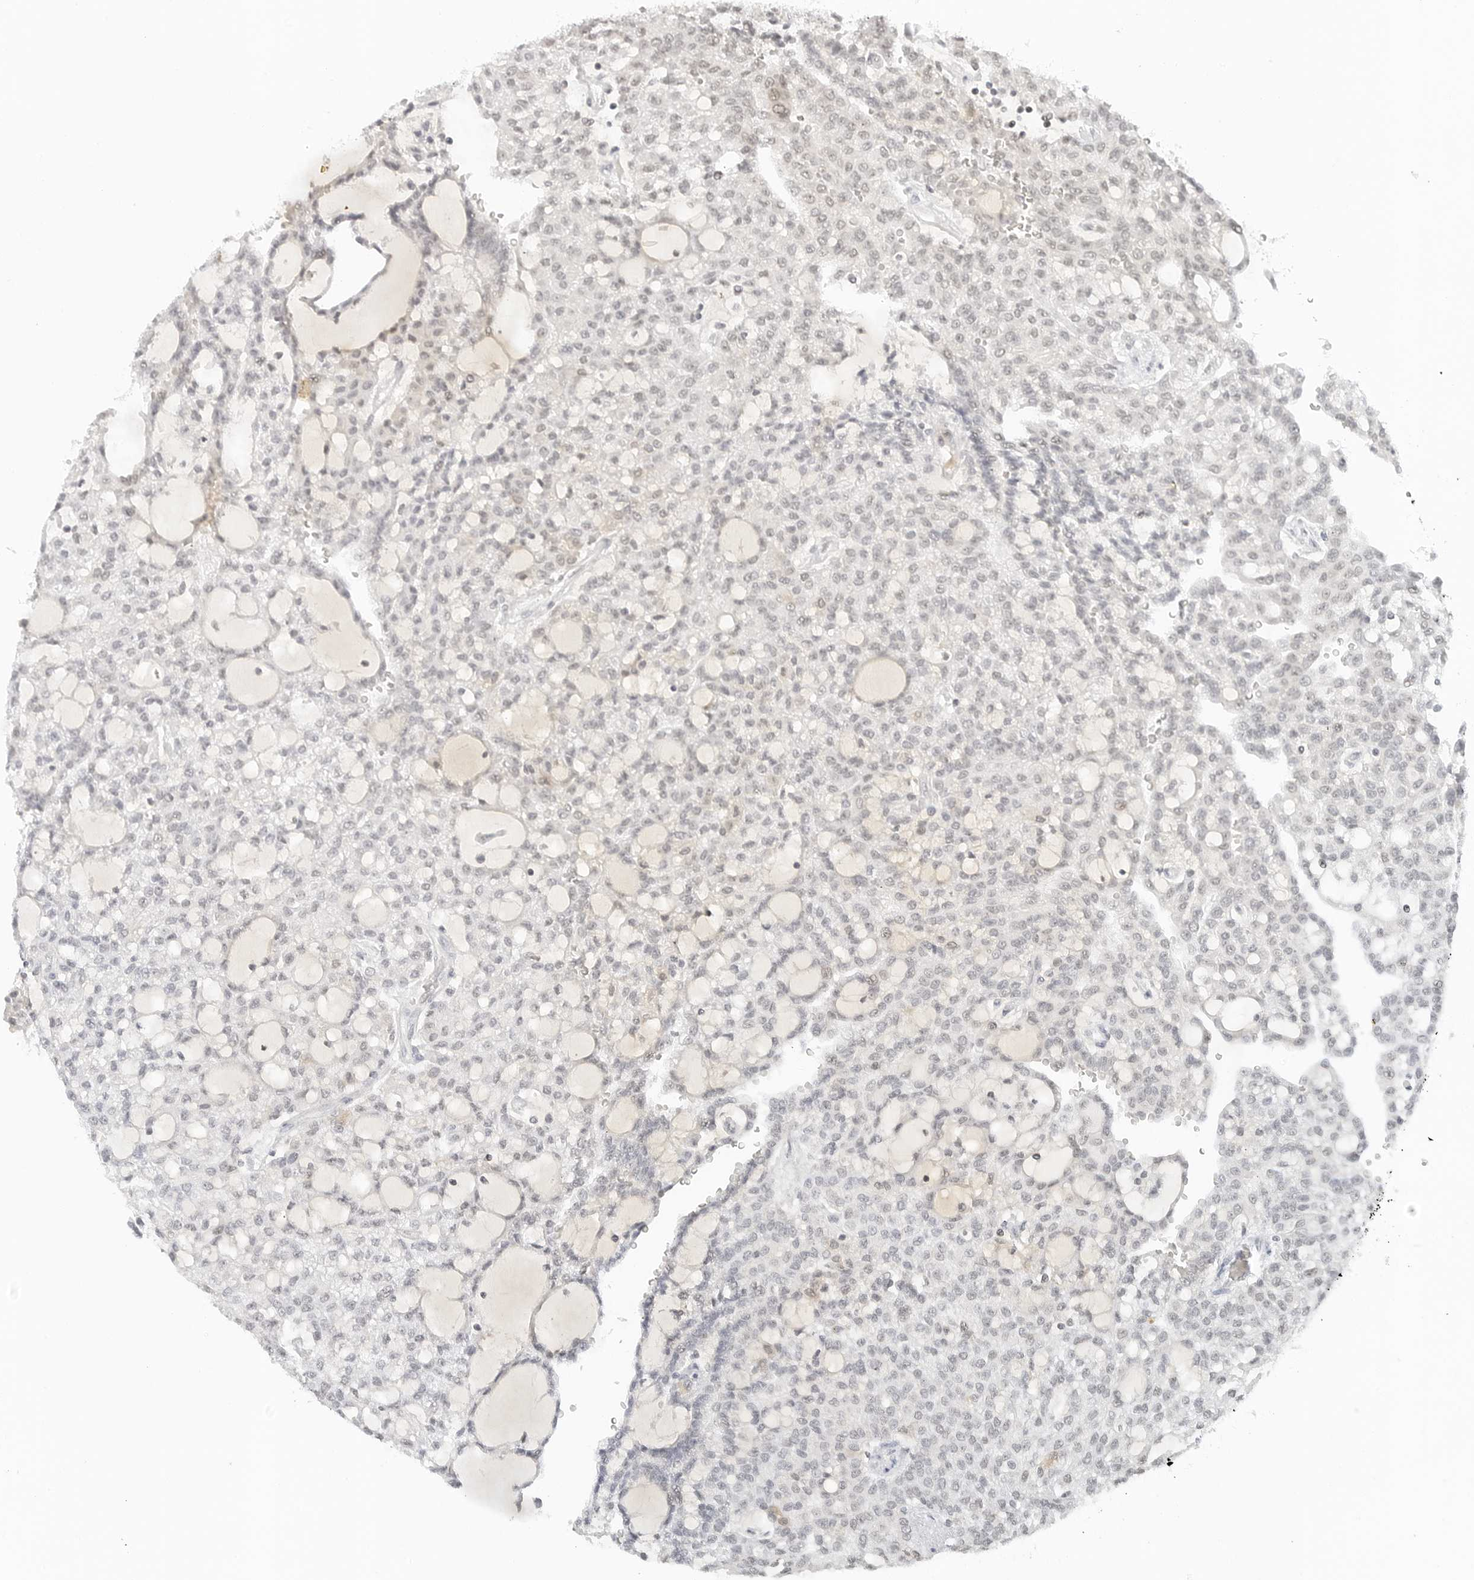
{"staining": {"intensity": "negative", "quantity": "none", "location": "none"}, "tissue": "renal cancer", "cell_type": "Tumor cells", "image_type": "cancer", "snomed": [{"axis": "morphology", "description": "Adenocarcinoma, NOS"}, {"axis": "topography", "description": "Kidney"}], "caption": "Tumor cells are negative for brown protein staining in renal cancer.", "gene": "NEO1", "patient": {"sex": "male", "age": 63}}